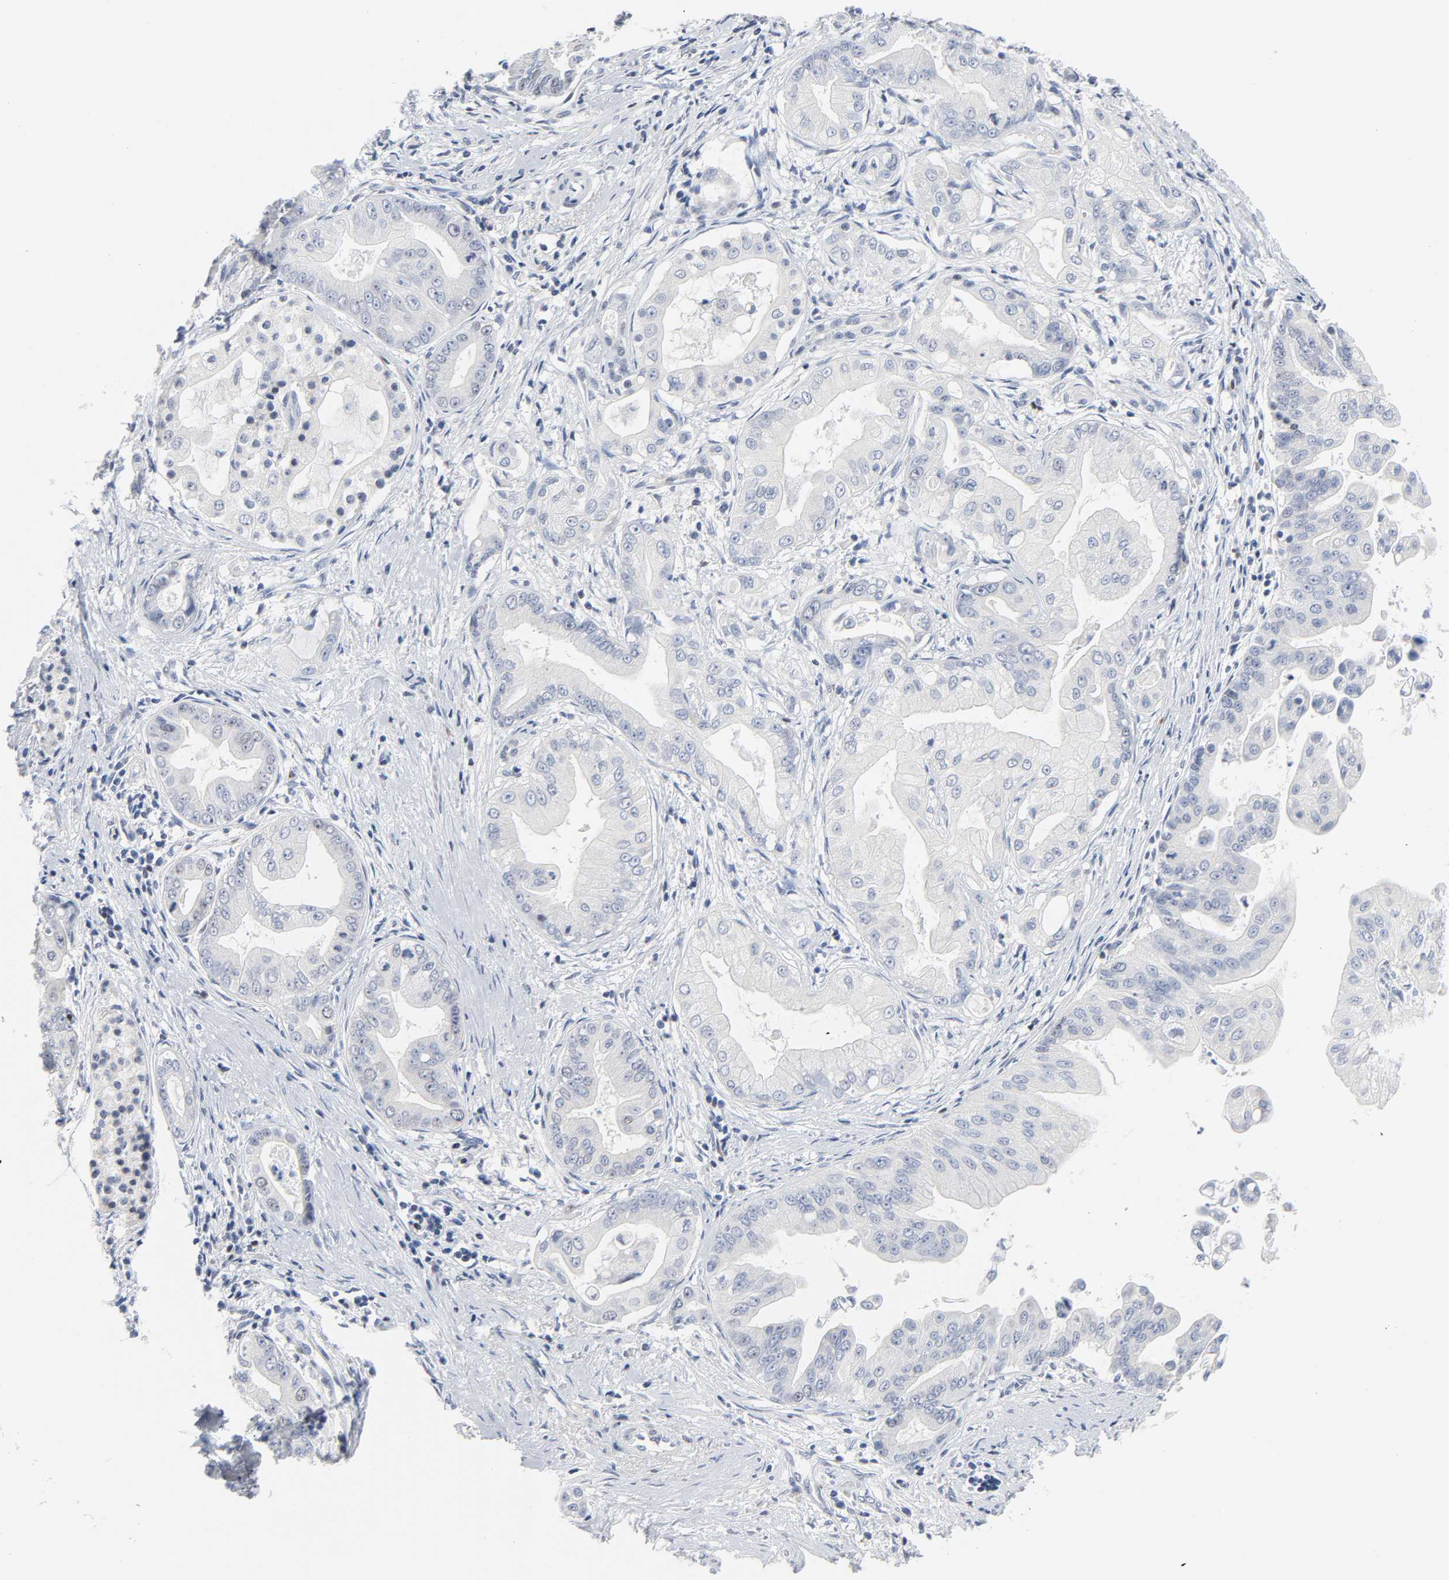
{"staining": {"intensity": "negative", "quantity": "none", "location": "none"}, "tissue": "pancreatic cancer", "cell_type": "Tumor cells", "image_type": "cancer", "snomed": [{"axis": "morphology", "description": "Adenocarcinoma, NOS"}, {"axis": "topography", "description": "Pancreas"}], "caption": "A histopathology image of adenocarcinoma (pancreatic) stained for a protein shows no brown staining in tumor cells.", "gene": "WEE1", "patient": {"sex": "female", "age": 75}}